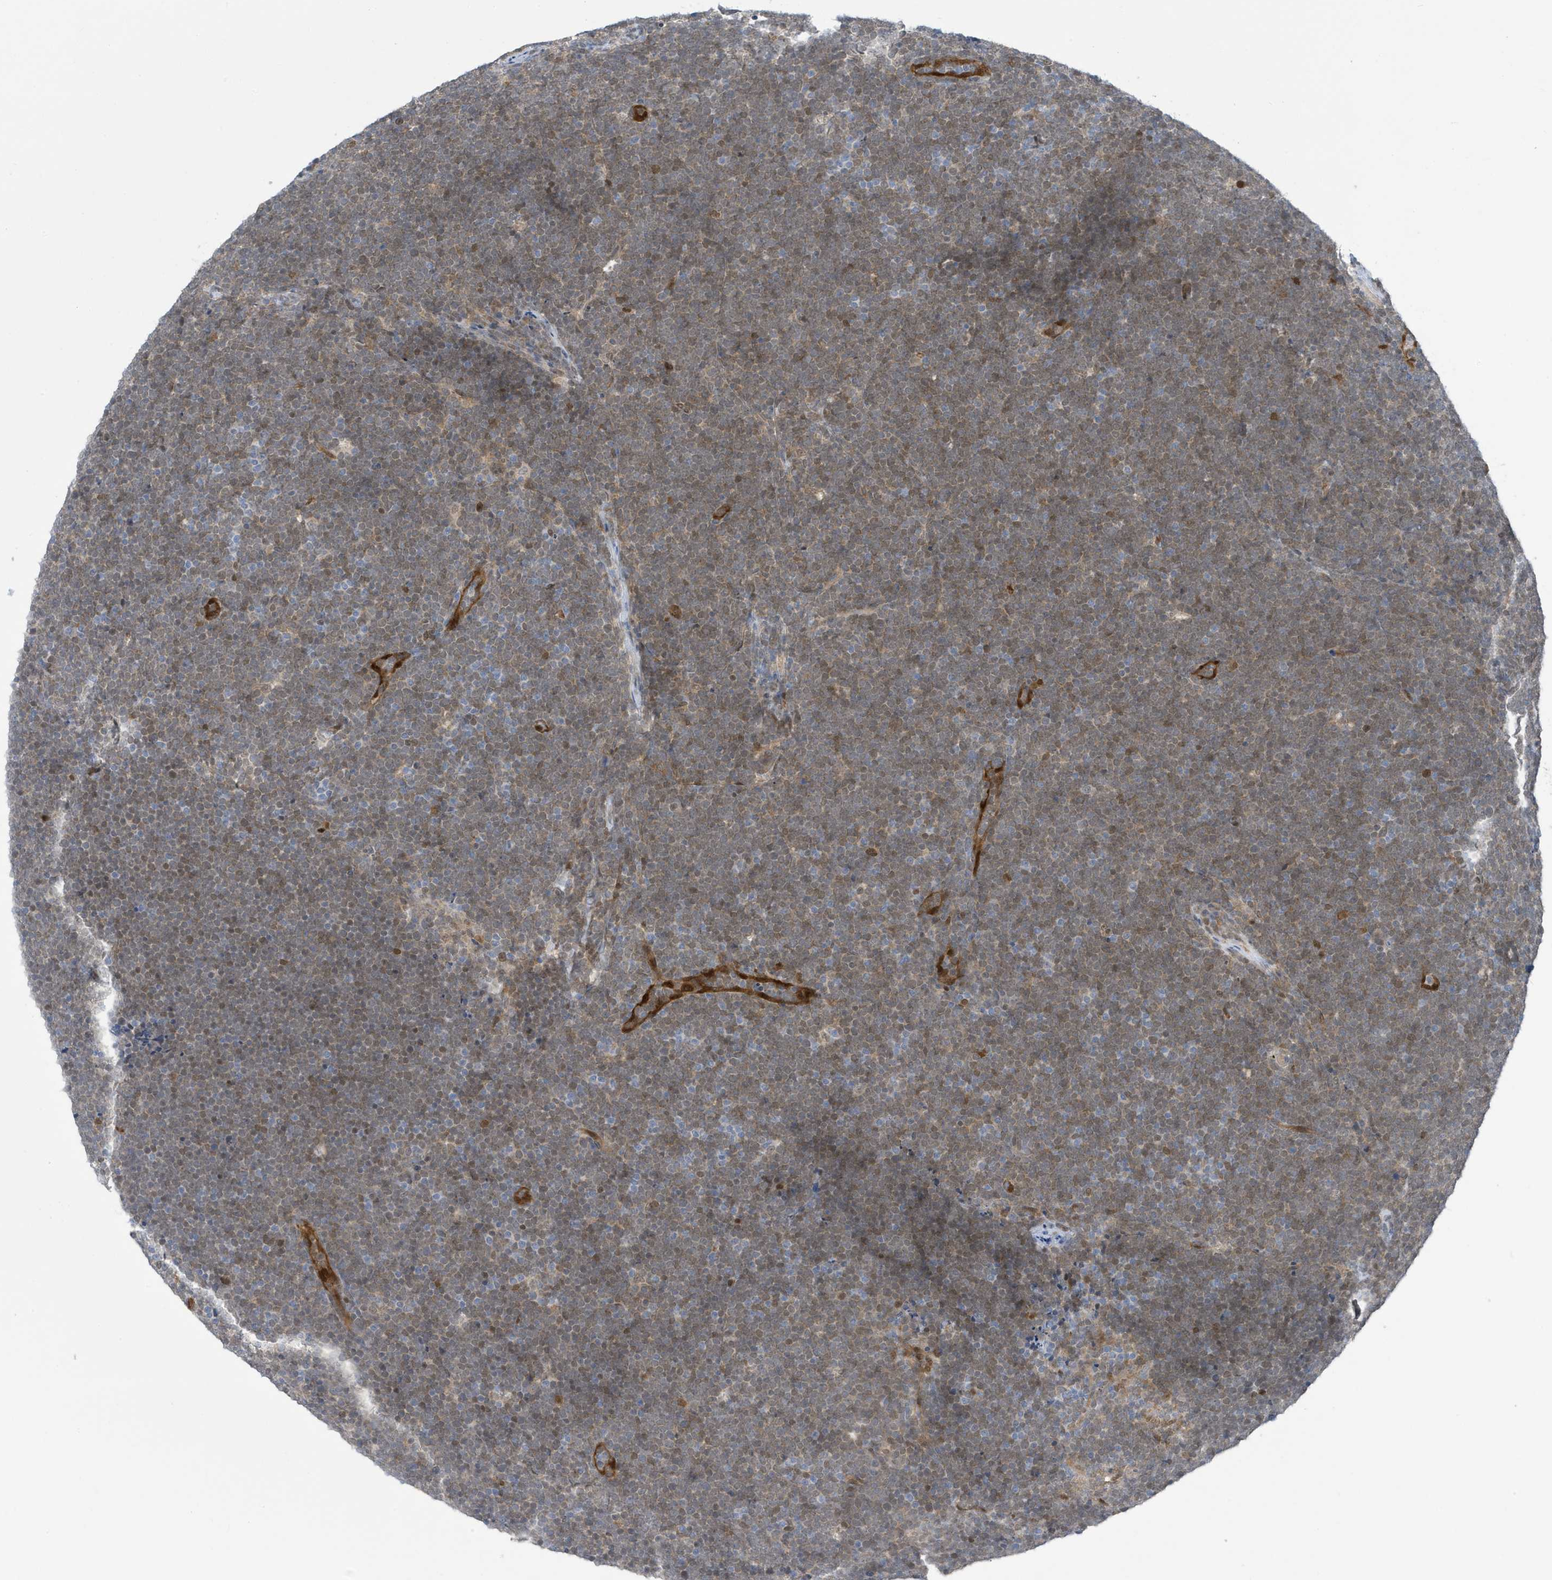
{"staining": {"intensity": "weak", "quantity": ">75%", "location": "cytoplasmic/membranous,nuclear"}, "tissue": "lymphoma", "cell_type": "Tumor cells", "image_type": "cancer", "snomed": [{"axis": "morphology", "description": "Malignant lymphoma, non-Hodgkin's type, High grade"}, {"axis": "topography", "description": "Lymph node"}], "caption": "Immunohistochemical staining of high-grade malignant lymphoma, non-Hodgkin's type reveals low levels of weak cytoplasmic/membranous and nuclear staining in about >75% of tumor cells.", "gene": "NCOA7", "patient": {"sex": "male", "age": 13}}